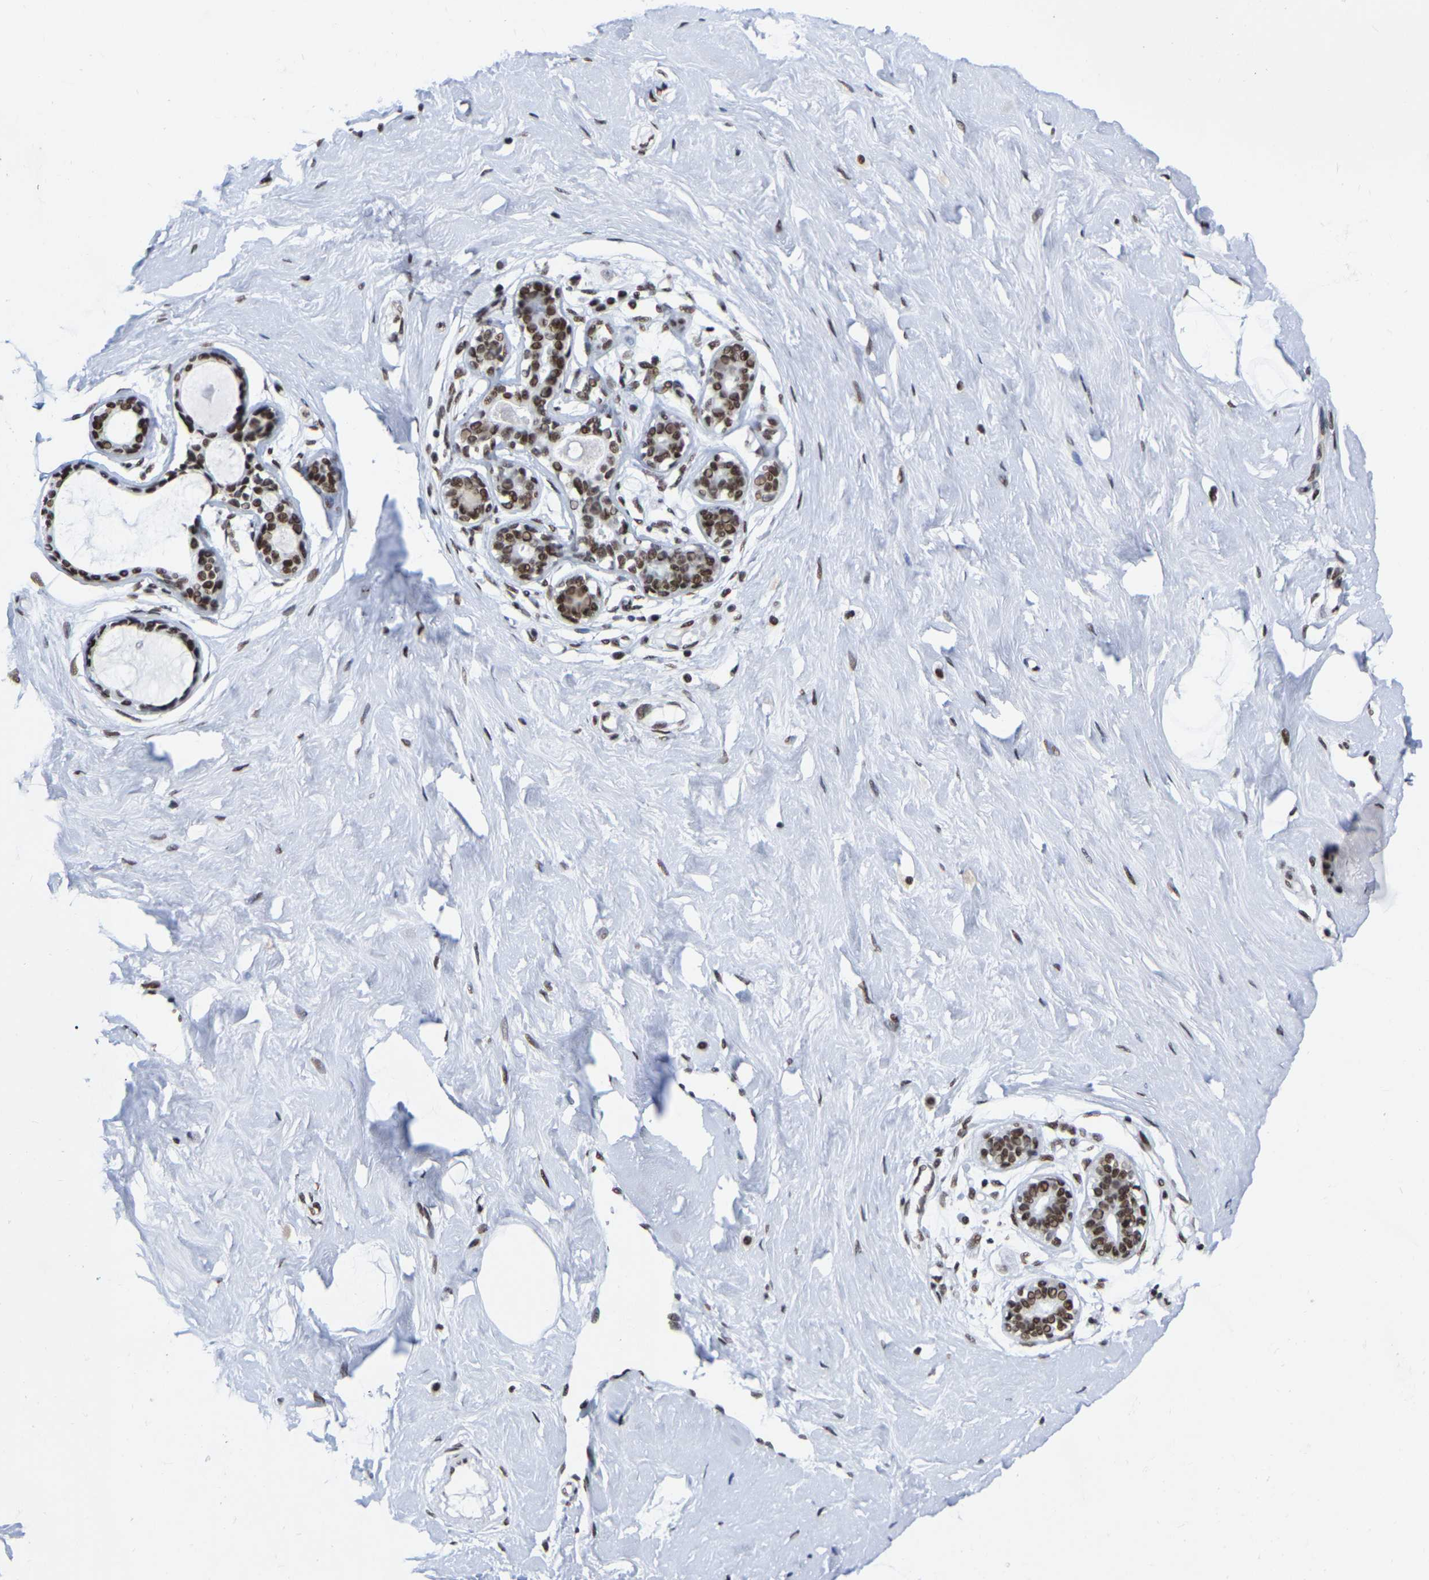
{"staining": {"intensity": "moderate", "quantity": ">75%", "location": "nuclear"}, "tissue": "breast", "cell_type": "Glandular cells", "image_type": "normal", "snomed": [{"axis": "morphology", "description": "Normal tissue, NOS"}, {"axis": "topography", "description": "Breast"}], "caption": "Glandular cells reveal medium levels of moderate nuclear expression in approximately >75% of cells in normal breast. (Stains: DAB in brown, nuclei in blue, Microscopy: brightfield microscopy at high magnification).", "gene": "PRCC", "patient": {"sex": "female", "age": 23}}